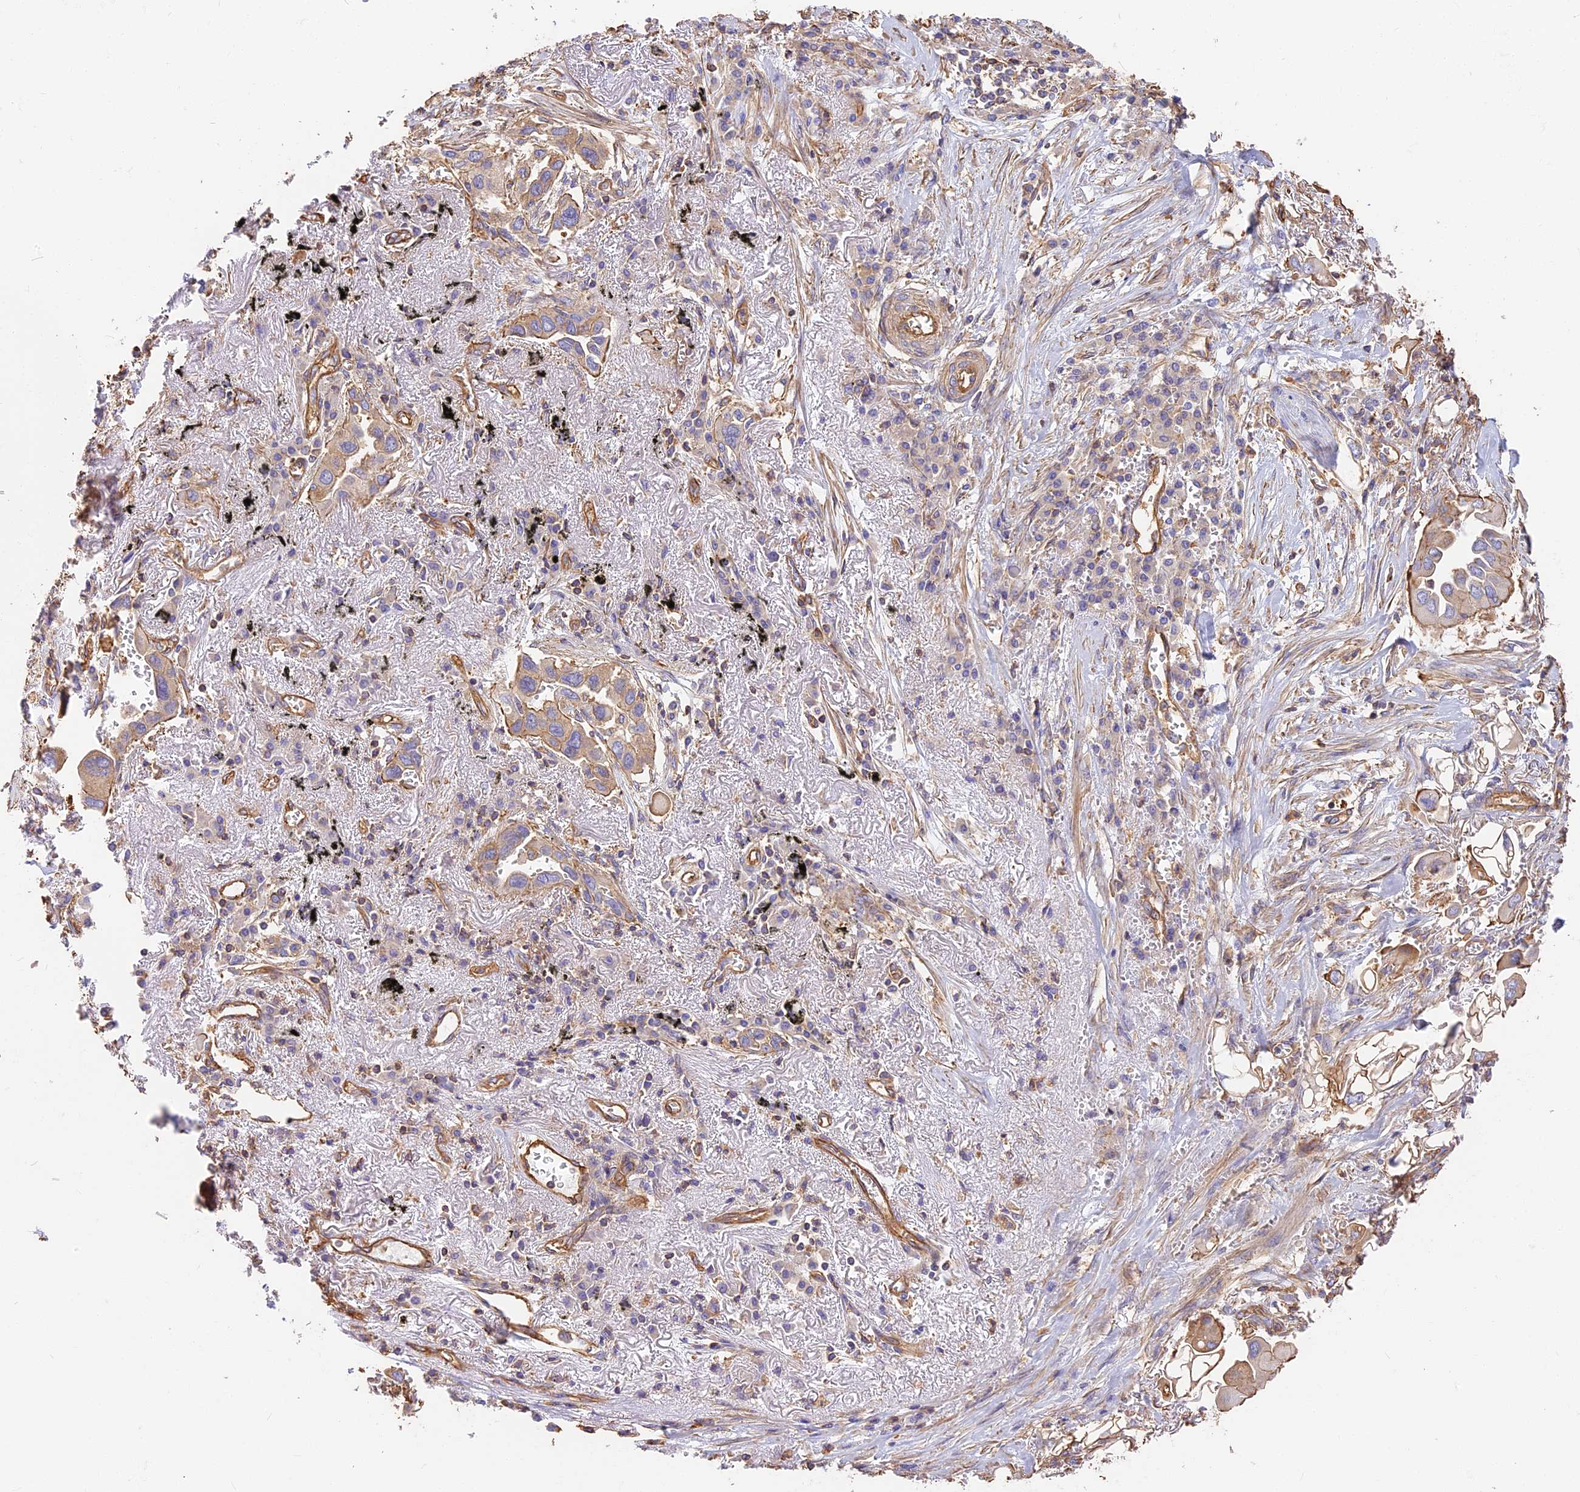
{"staining": {"intensity": "moderate", "quantity": ">75%", "location": "cytoplasmic/membranous"}, "tissue": "lung cancer", "cell_type": "Tumor cells", "image_type": "cancer", "snomed": [{"axis": "morphology", "description": "Adenocarcinoma, NOS"}, {"axis": "topography", "description": "Lung"}], "caption": "Moderate cytoplasmic/membranous positivity for a protein is present in about >75% of tumor cells of lung adenocarcinoma using immunohistochemistry.", "gene": "VPS18", "patient": {"sex": "female", "age": 76}}